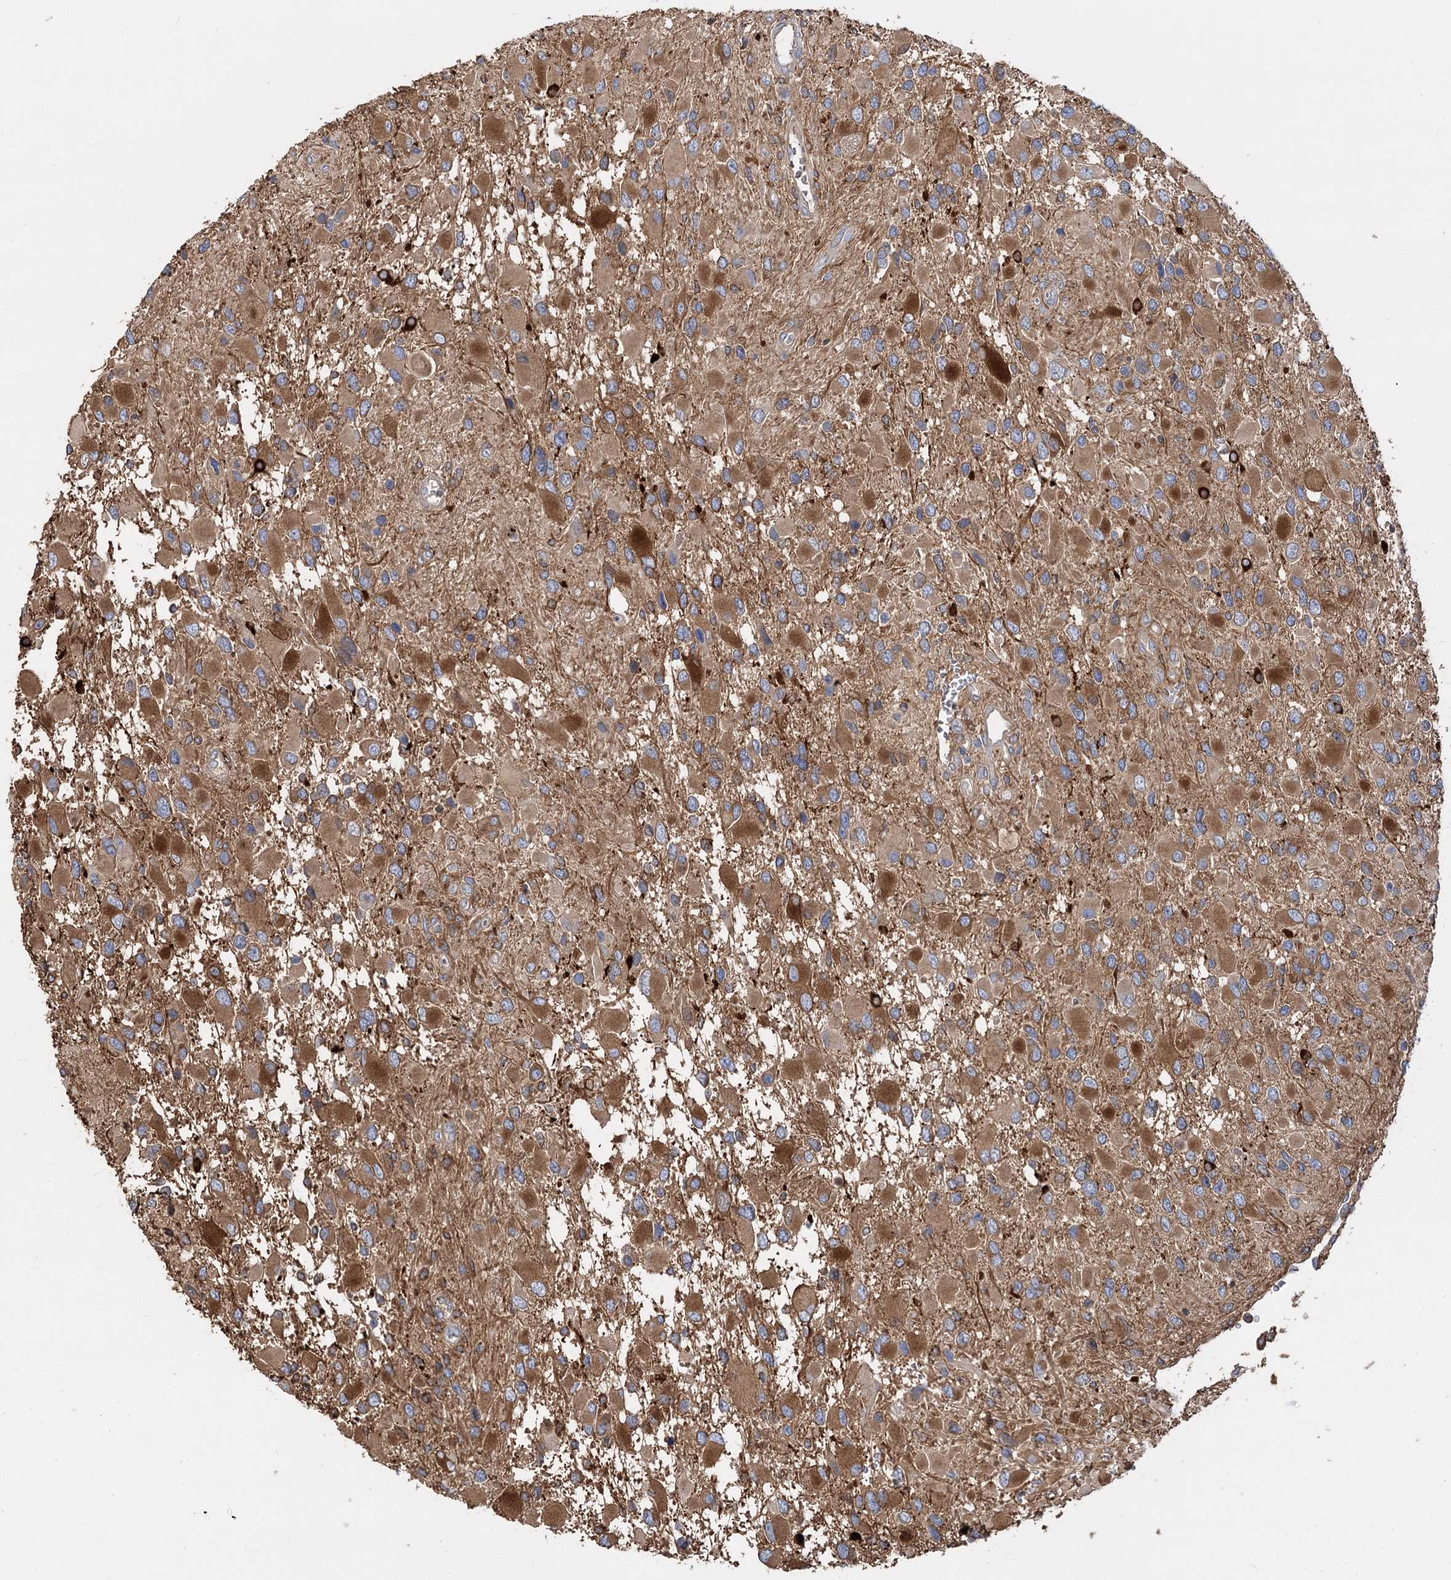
{"staining": {"intensity": "moderate", "quantity": ">75%", "location": "cytoplasmic/membranous"}, "tissue": "glioma", "cell_type": "Tumor cells", "image_type": "cancer", "snomed": [{"axis": "morphology", "description": "Glioma, malignant, High grade"}, {"axis": "topography", "description": "Brain"}], "caption": "Protein positivity by IHC demonstrates moderate cytoplasmic/membranous expression in approximately >75% of tumor cells in glioma. The staining is performed using DAB brown chromogen to label protein expression. The nuclei are counter-stained blue using hematoxylin.", "gene": "GUSB", "patient": {"sex": "male", "age": 53}}